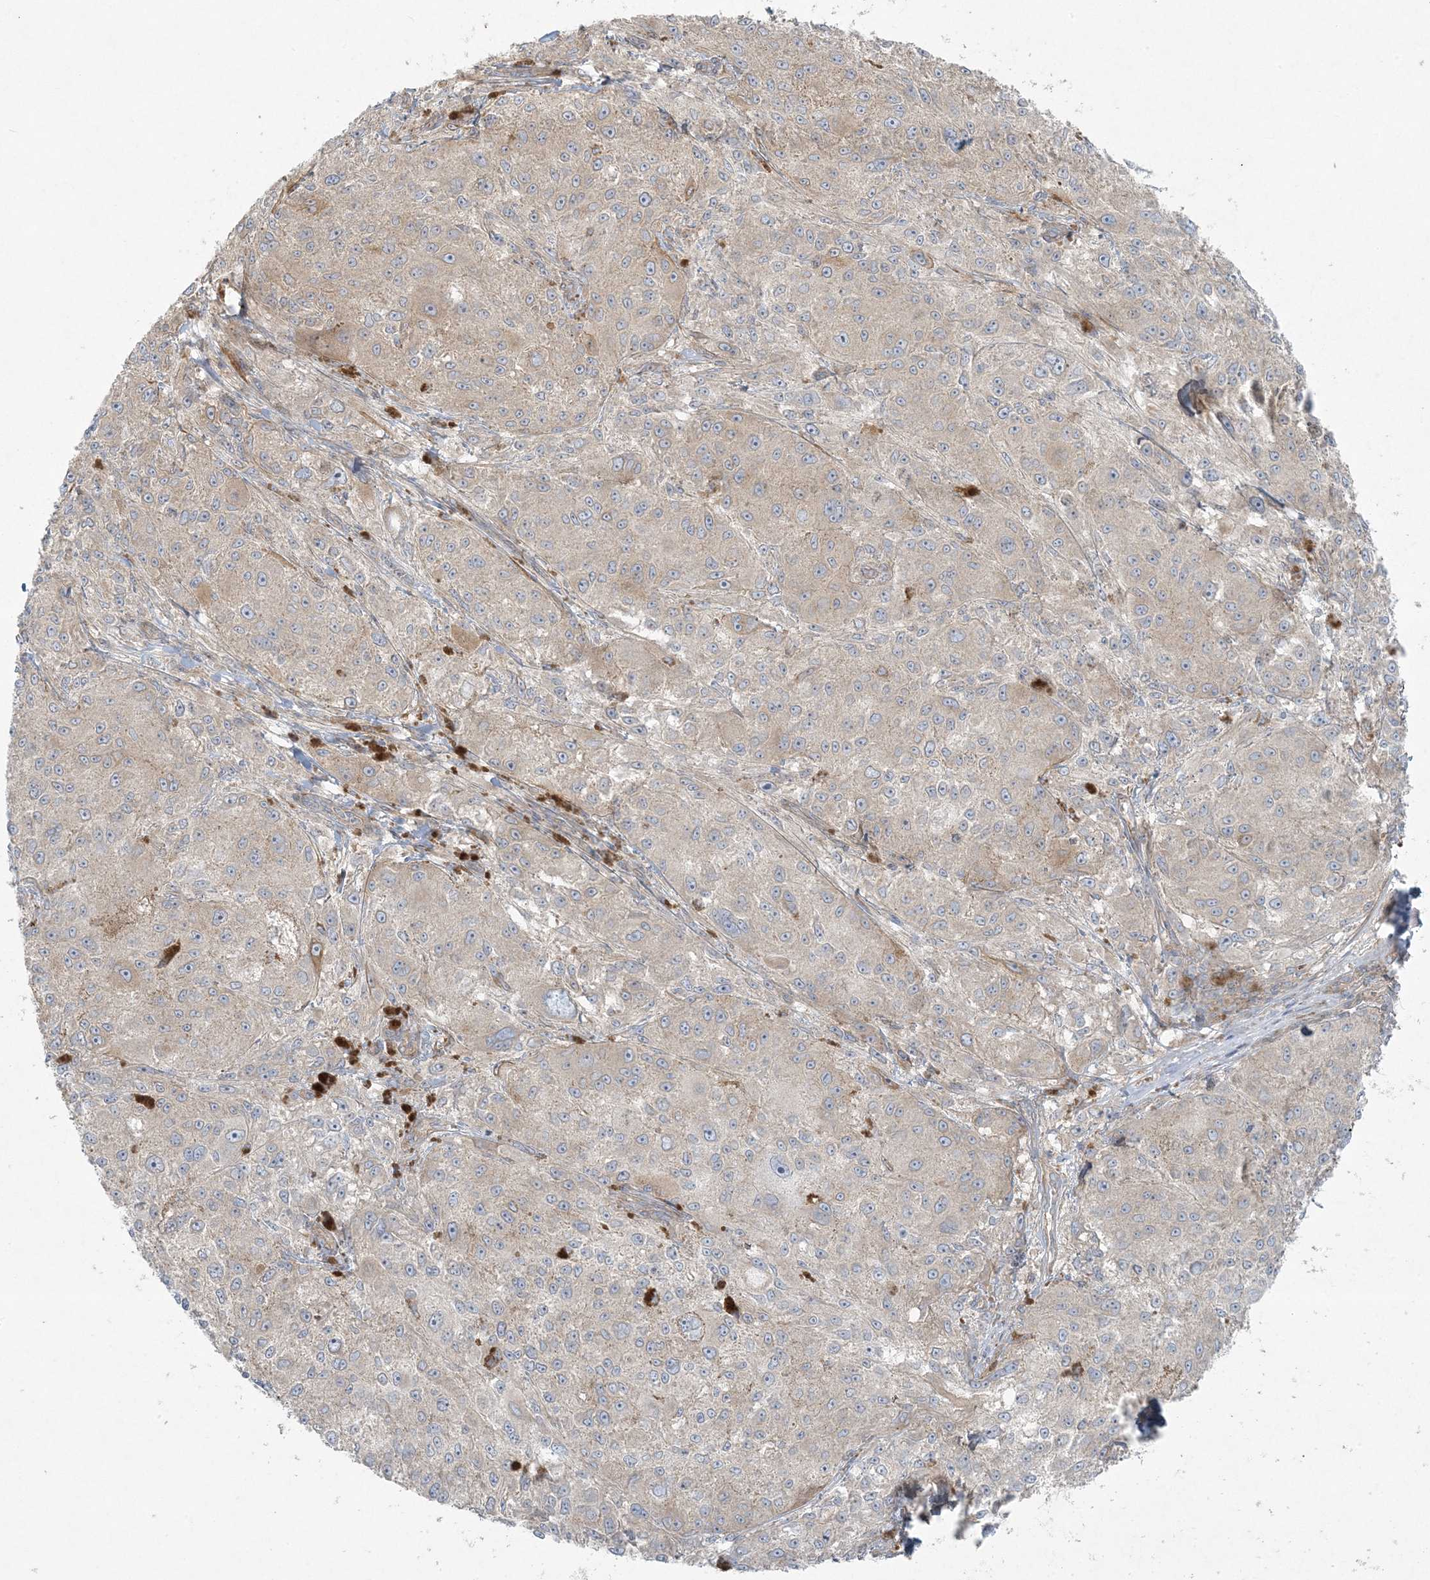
{"staining": {"intensity": "moderate", "quantity": "25%-75%", "location": "cytoplasmic/membranous"}, "tissue": "melanoma", "cell_type": "Tumor cells", "image_type": "cancer", "snomed": [{"axis": "morphology", "description": "Necrosis, NOS"}, {"axis": "morphology", "description": "Malignant melanoma, NOS"}, {"axis": "topography", "description": "Skin"}], "caption": "IHC image of neoplastic tissue: human malignant melanoma stained using immunohistochemistry shows medium levels of moderate protein expression localized specifically in the cytoplasmic/membranous of tumor cells, appearing as a cytoplasmic/membranous brown color.", "gene": "PIK3R4", "patient": {"sex": "female", "age": 87}}